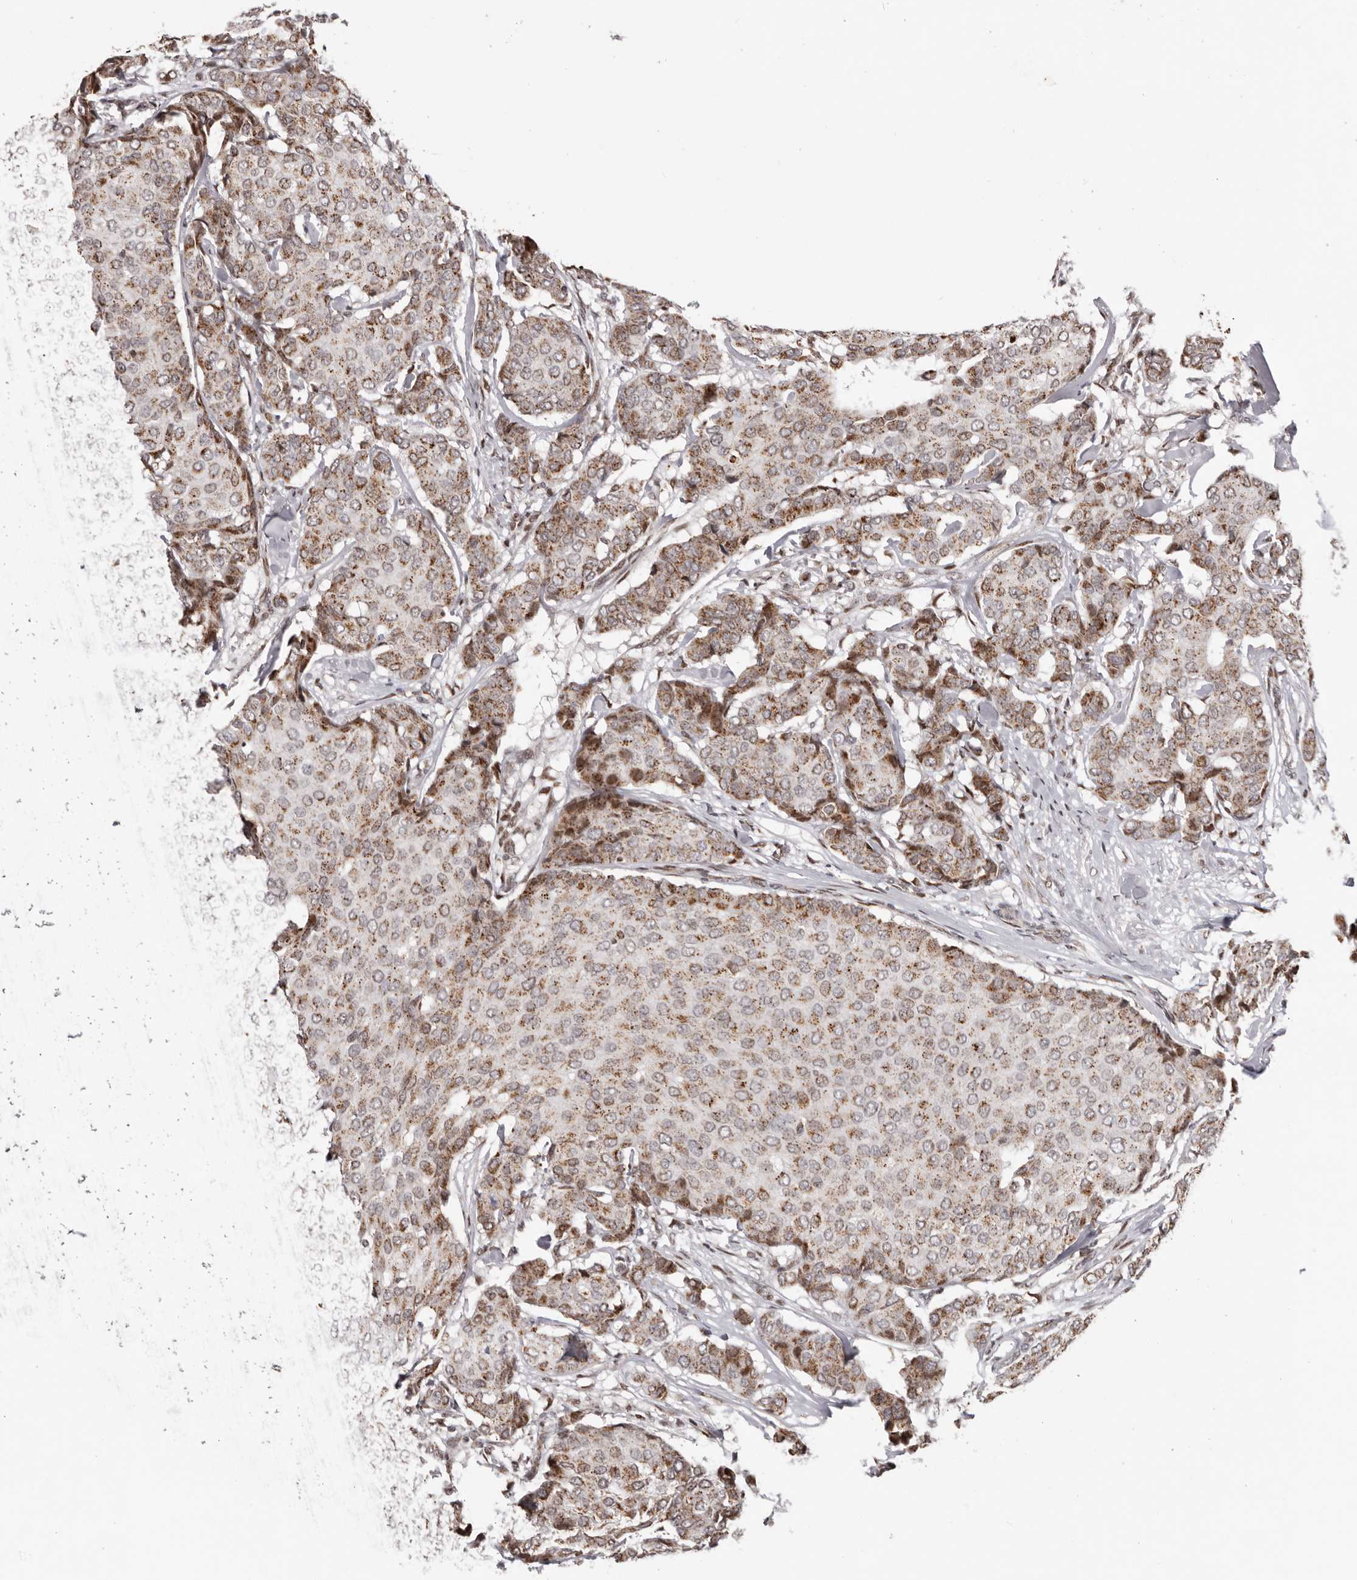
{"staining": {"intensity": "moderate", "quantity": ">75%", "location": "cytoplasmic/membranous"}, "tissue": "breast cancer", "cell_type": "Tumor cells", "image_type": "cancer", "snomed": [{"axis": "morphology", "description": "Duct carcinoma"}, {"axis": "topography", "description": "Breast"}], "caption": "Intraductal carcinoma (breast) stained with a protein marker exhibits moderate staining in tumor cells.", "gene": "C17orf99", "patient": {"sex": "female", "age": 75}}